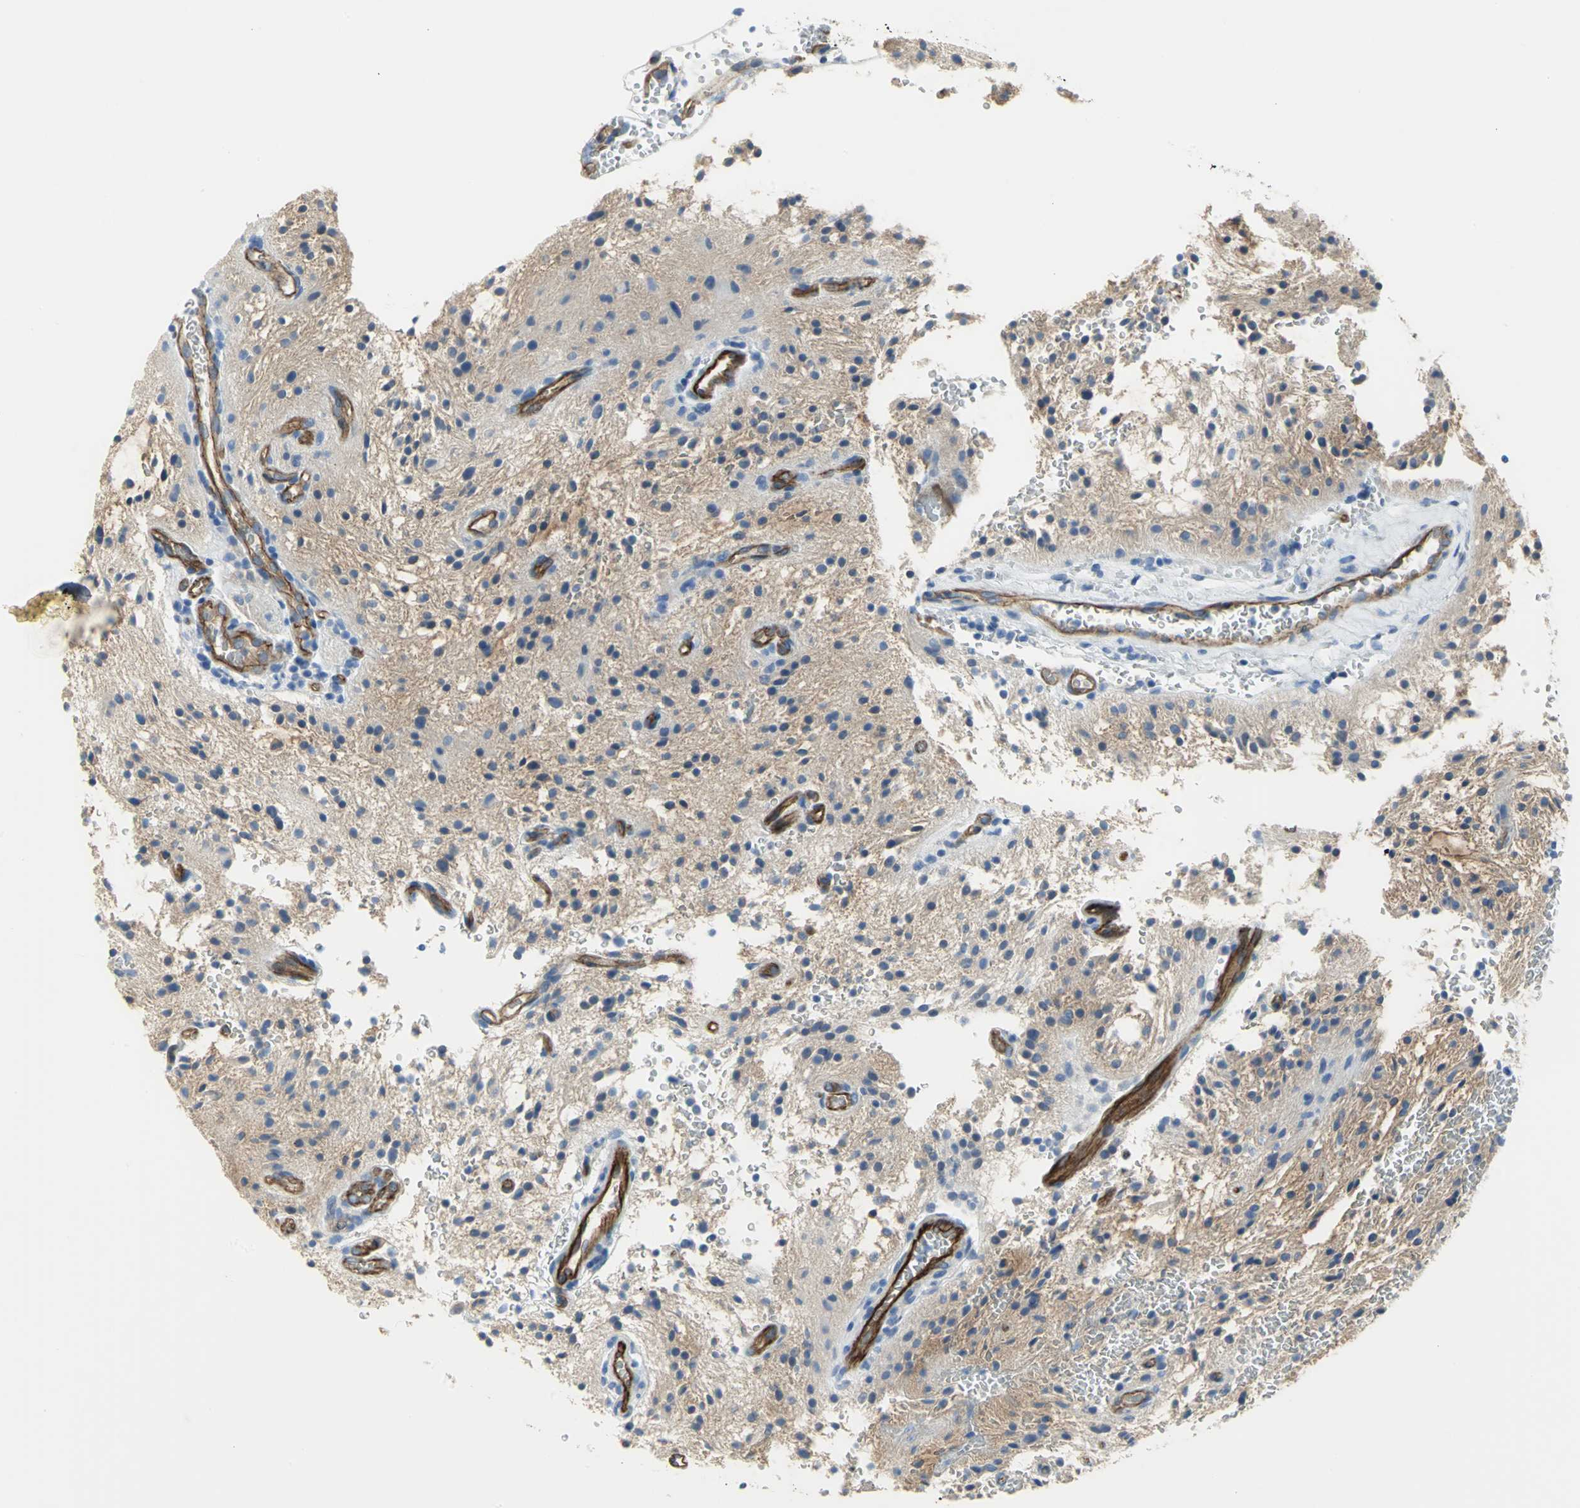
{"staining": {"intensity": "negative", "quantity": "none", "location": "none"}, "tissue": "glioma", "cell_type": "Tumor cells", "image_type": "cancer", "snomed": [{"axis": "morphology", "description": "Glioma, malignant, NOS"}, {"axis": "topography", "description": "Cerebellum"}], "caption": "Tumor cells show no significant staining in glioma.", "gene": "FLNB", "patient": {"sex": "female", "age": 10}}